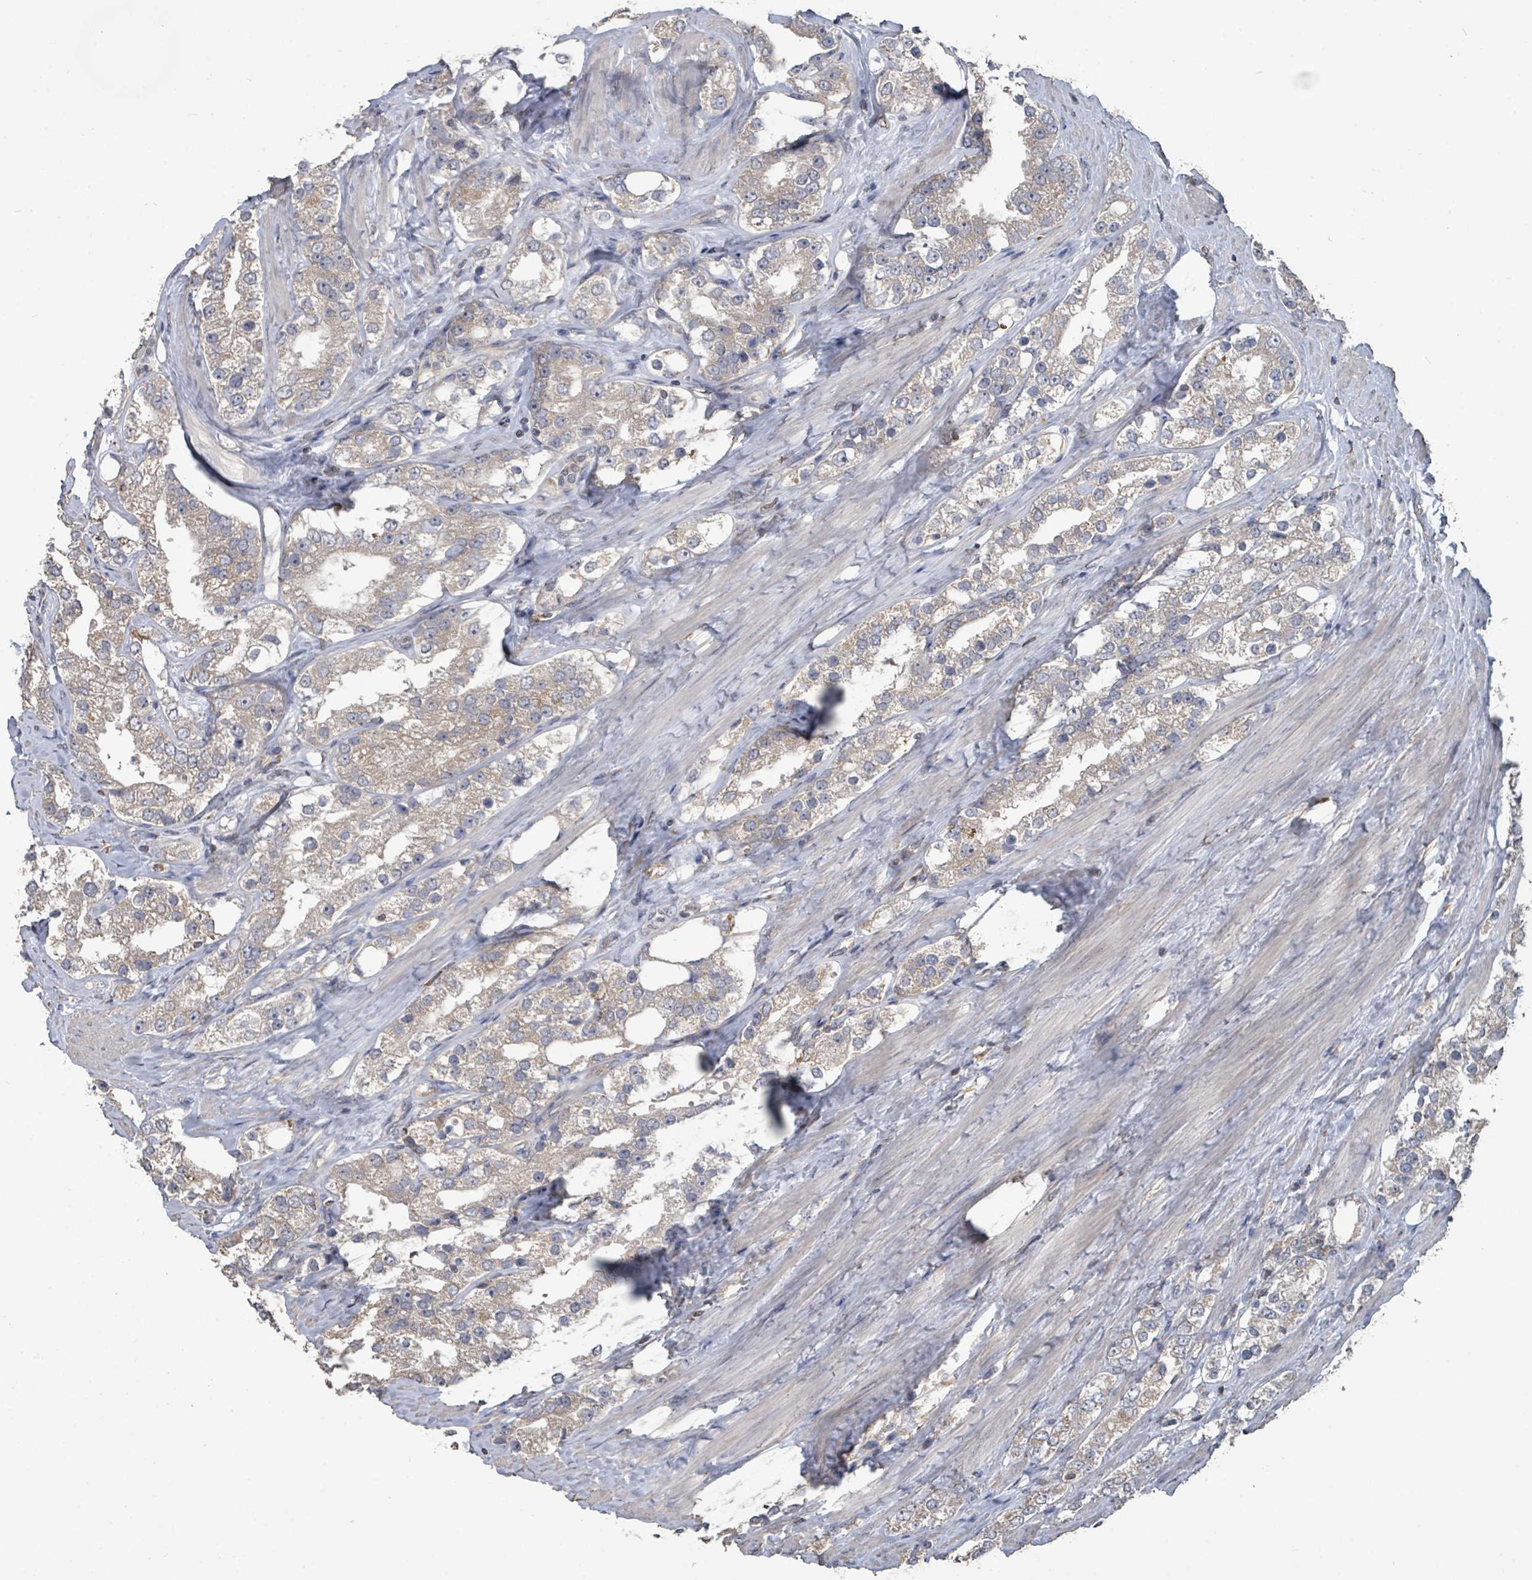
{"staining": {"intensity": "weak", "quantity": "<25%", "location": "cytoplasmic/membranous"}, "tissue": "prostate cancer", "cell_type": "Tumor cells", "image_type": "cancer", "snomed": [{"axis": "morphology", "description": "Adenocarcinoma, NOS"}, {"axis": "topography", "description": "Prostate"}], "caption": "This histopathology image is of prostate adenocarcinoma stained with IHC to label a protein in brown with the nuclei are counter-stained blue. There is no positivity in tumor cells. (DAB (3,3'-diaminobenzidine) IHC, high magnification).", "gene": "SLC9A7", "patient": {"sex": "male", "age": 79}}